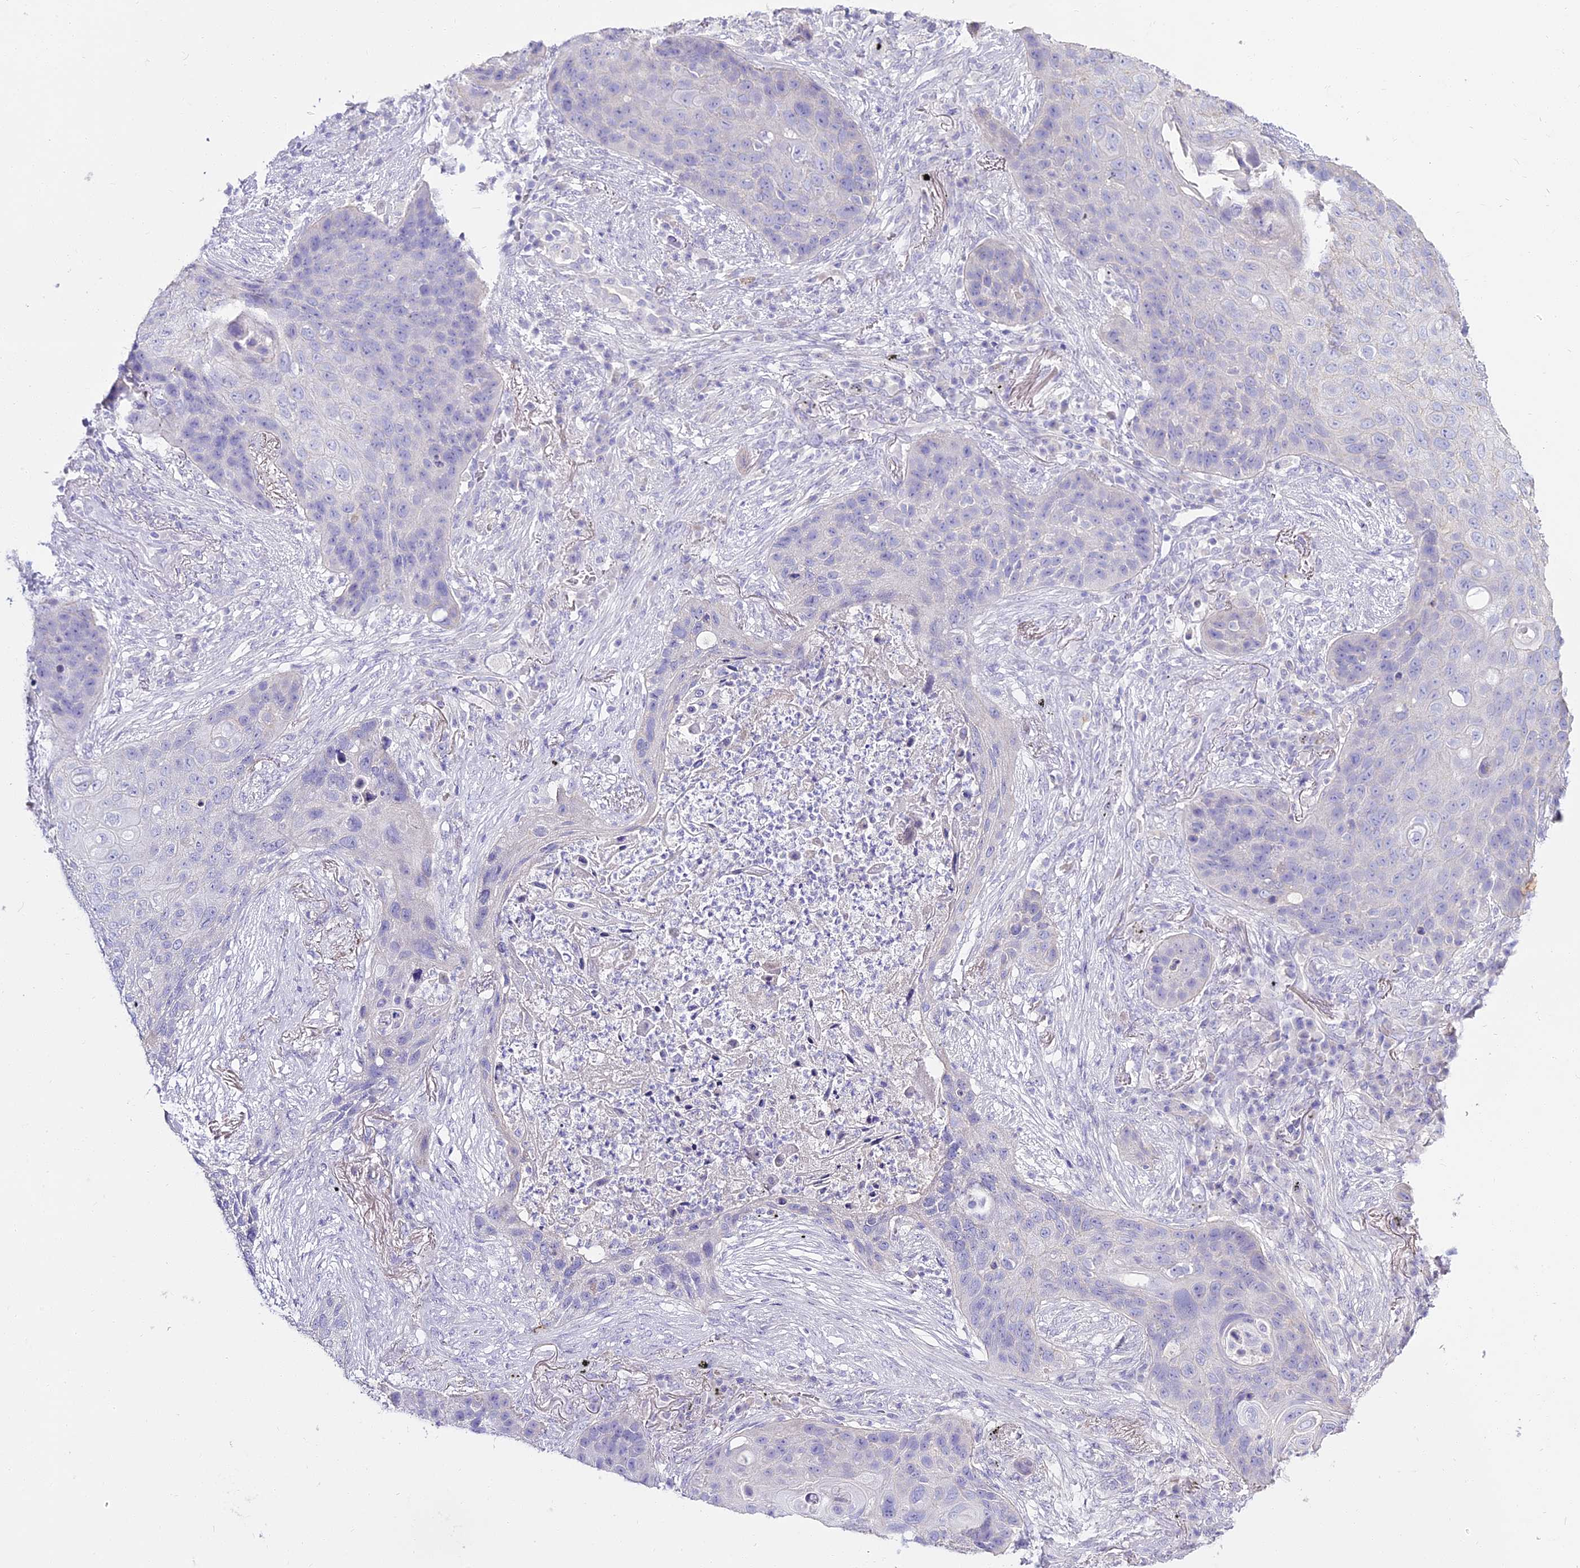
{"staining": {"intensity": "negative", "quantity": "none", "location": "none"}, "tissue": "lung cancer", "cell_type": "Tumor cells", "image_type": "cancer", "snomed": [{"axis": "morphology", "description": "Squamous cell carcinoma, NOS"}, {"axis": "topography", "description": "Lung"}], "caption": "IHC micrograph of neoplastic tissue: human lung cancer stained with DAB (3,3'-diaminobenzidine) demonstrates no significant protein positivity in tumor cells.", "gene": "ALPG", "patient": {"sex": "female", "age": 63}}